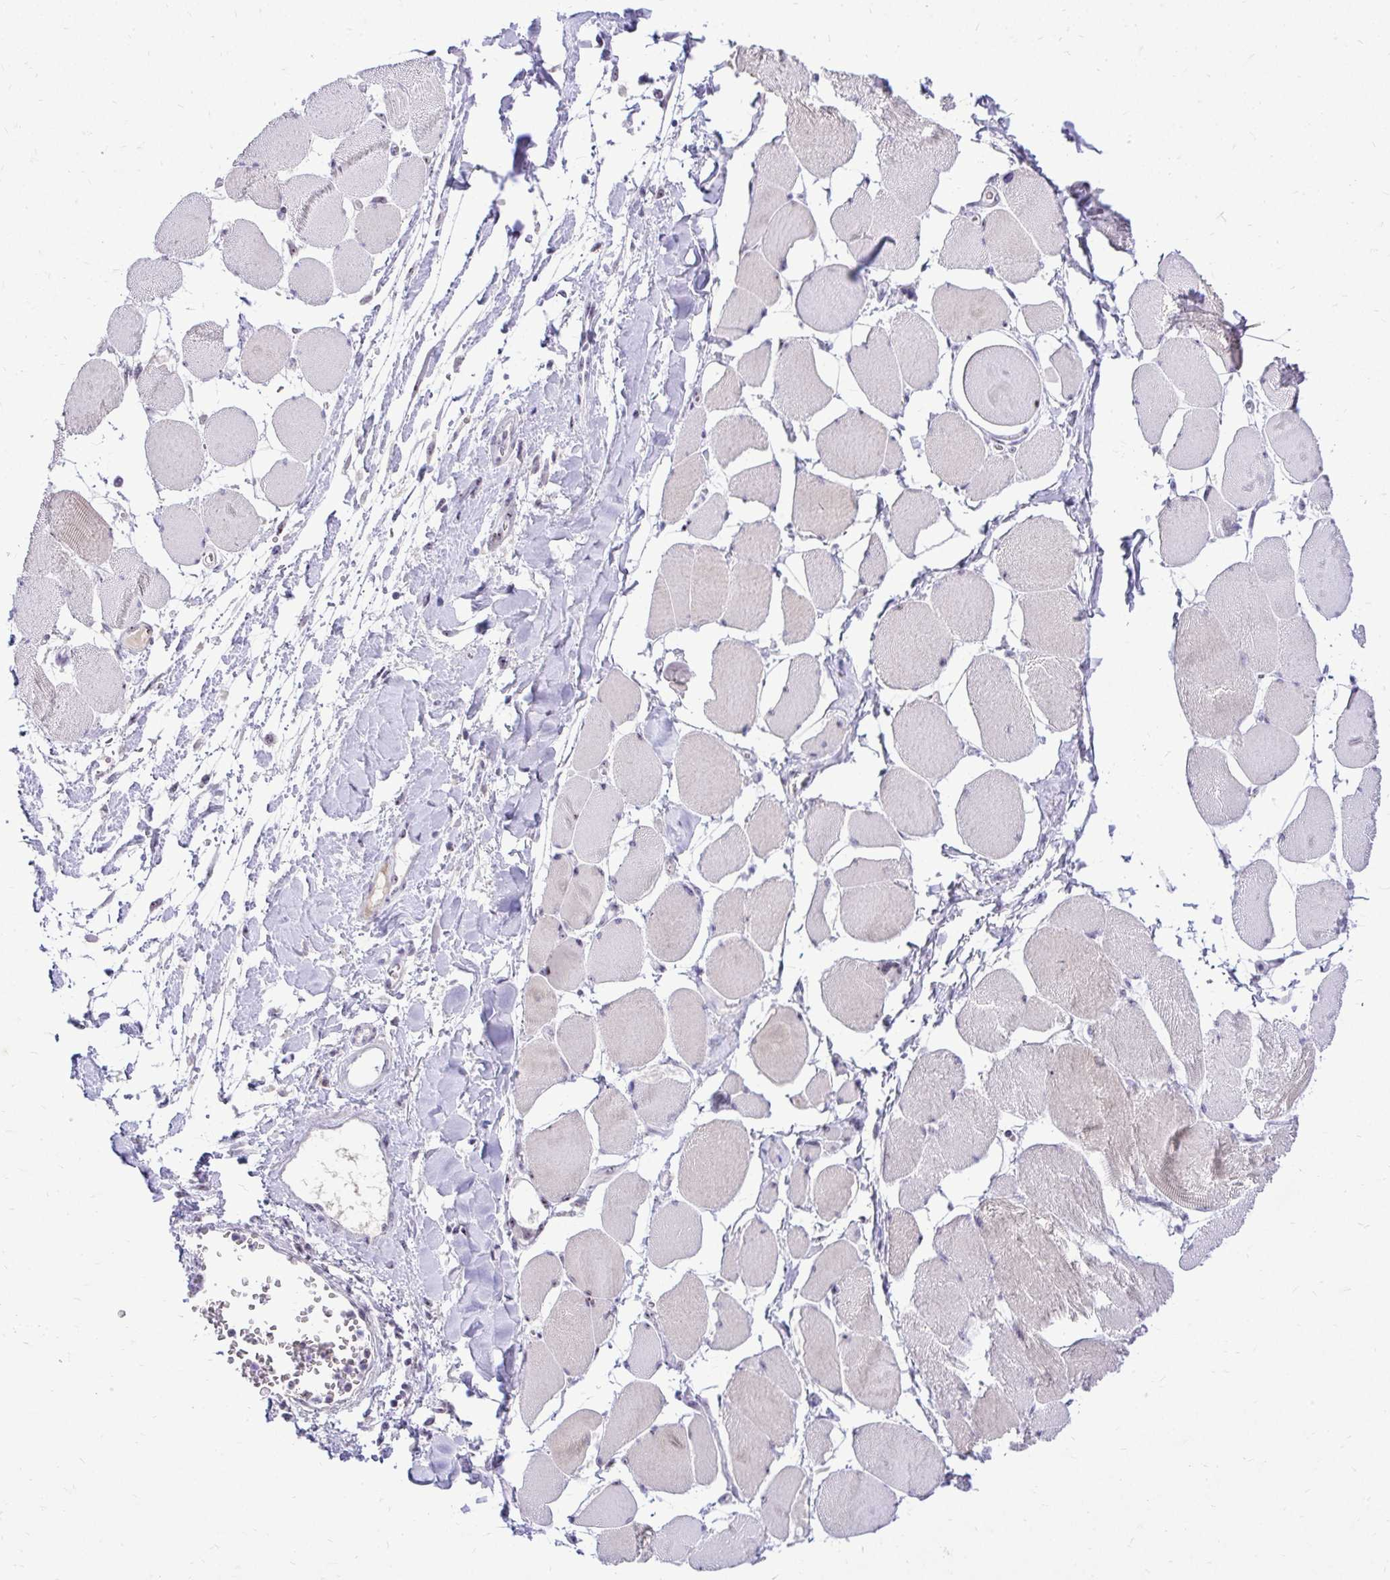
{"staining": {"intensity": "weak", "quantity": "<25%", "location": "cytoplasmic/membranous"}, "tissue": "skeletal muscle", "cell_type": "Myocytes", "image_type": "normal", "snomed": [{"axis": "morphology", "description": "Normal tissue, NOS"}, {"axis": "topography", "description": "Skeletal muscle"}], "caption": "High magnification brightfield microscopy of normal skeletal muscle stained with DAB (3,3'-diaminobenzidine) (brown) and counterstained with hematoxylin (blue): myocytes show no significant expression. (DAB (3,3'-diaminobenzidine) immunohistochemistry (IHC), high magnification).", "gene": "NIFK", "patient": {"sex": "female", "age": 75}}